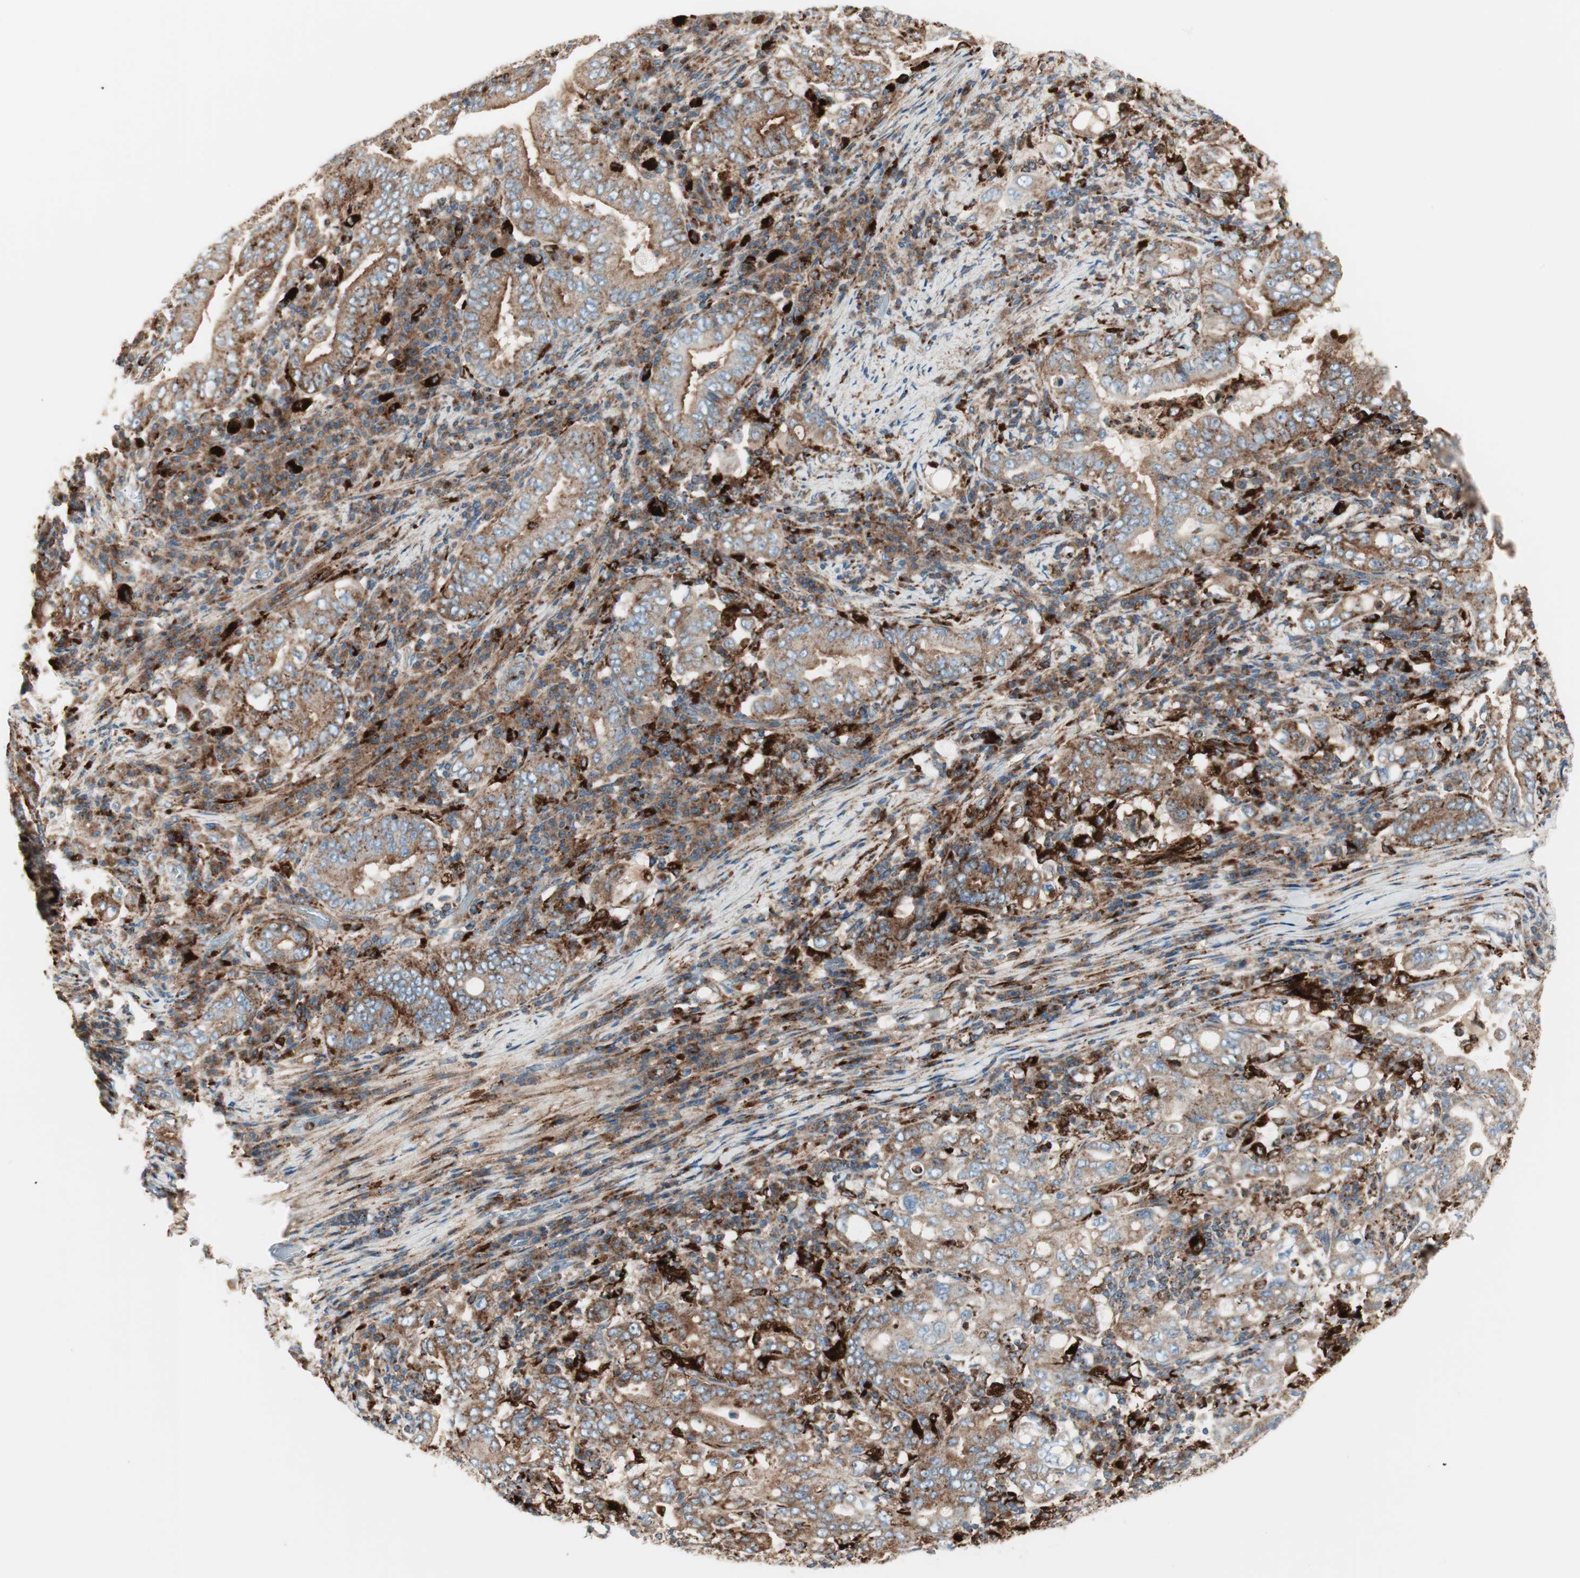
{"staining": {"intensity": "weak", "quantity": ">75%", "location": "cytoplasmic/membranous"}, "tissue": "stomach cancer", "cell_type": "Tumor cells", "image_type": "cancer", "snomed": [{"axis": "morphology", "description": "Normal tissue, NOS"}, {"axis": "morphology", "description": "Adenocarcinoma, NOS"}, {"axis": "topography", "description": "Esophagus"}, {"axis": "topography", "description": "Stomach, upper"}, {"axis": "topography", "description": "Peripheral nerve tissue"}], "caption": "Brown immunohistochemical staining in stomach cancer shows weak cytoplasmic/membranous expression in approximately >75% of tumor cells.", "gene": "ATP6V1G1", "patient": {"sex": "male", "age": 62}}